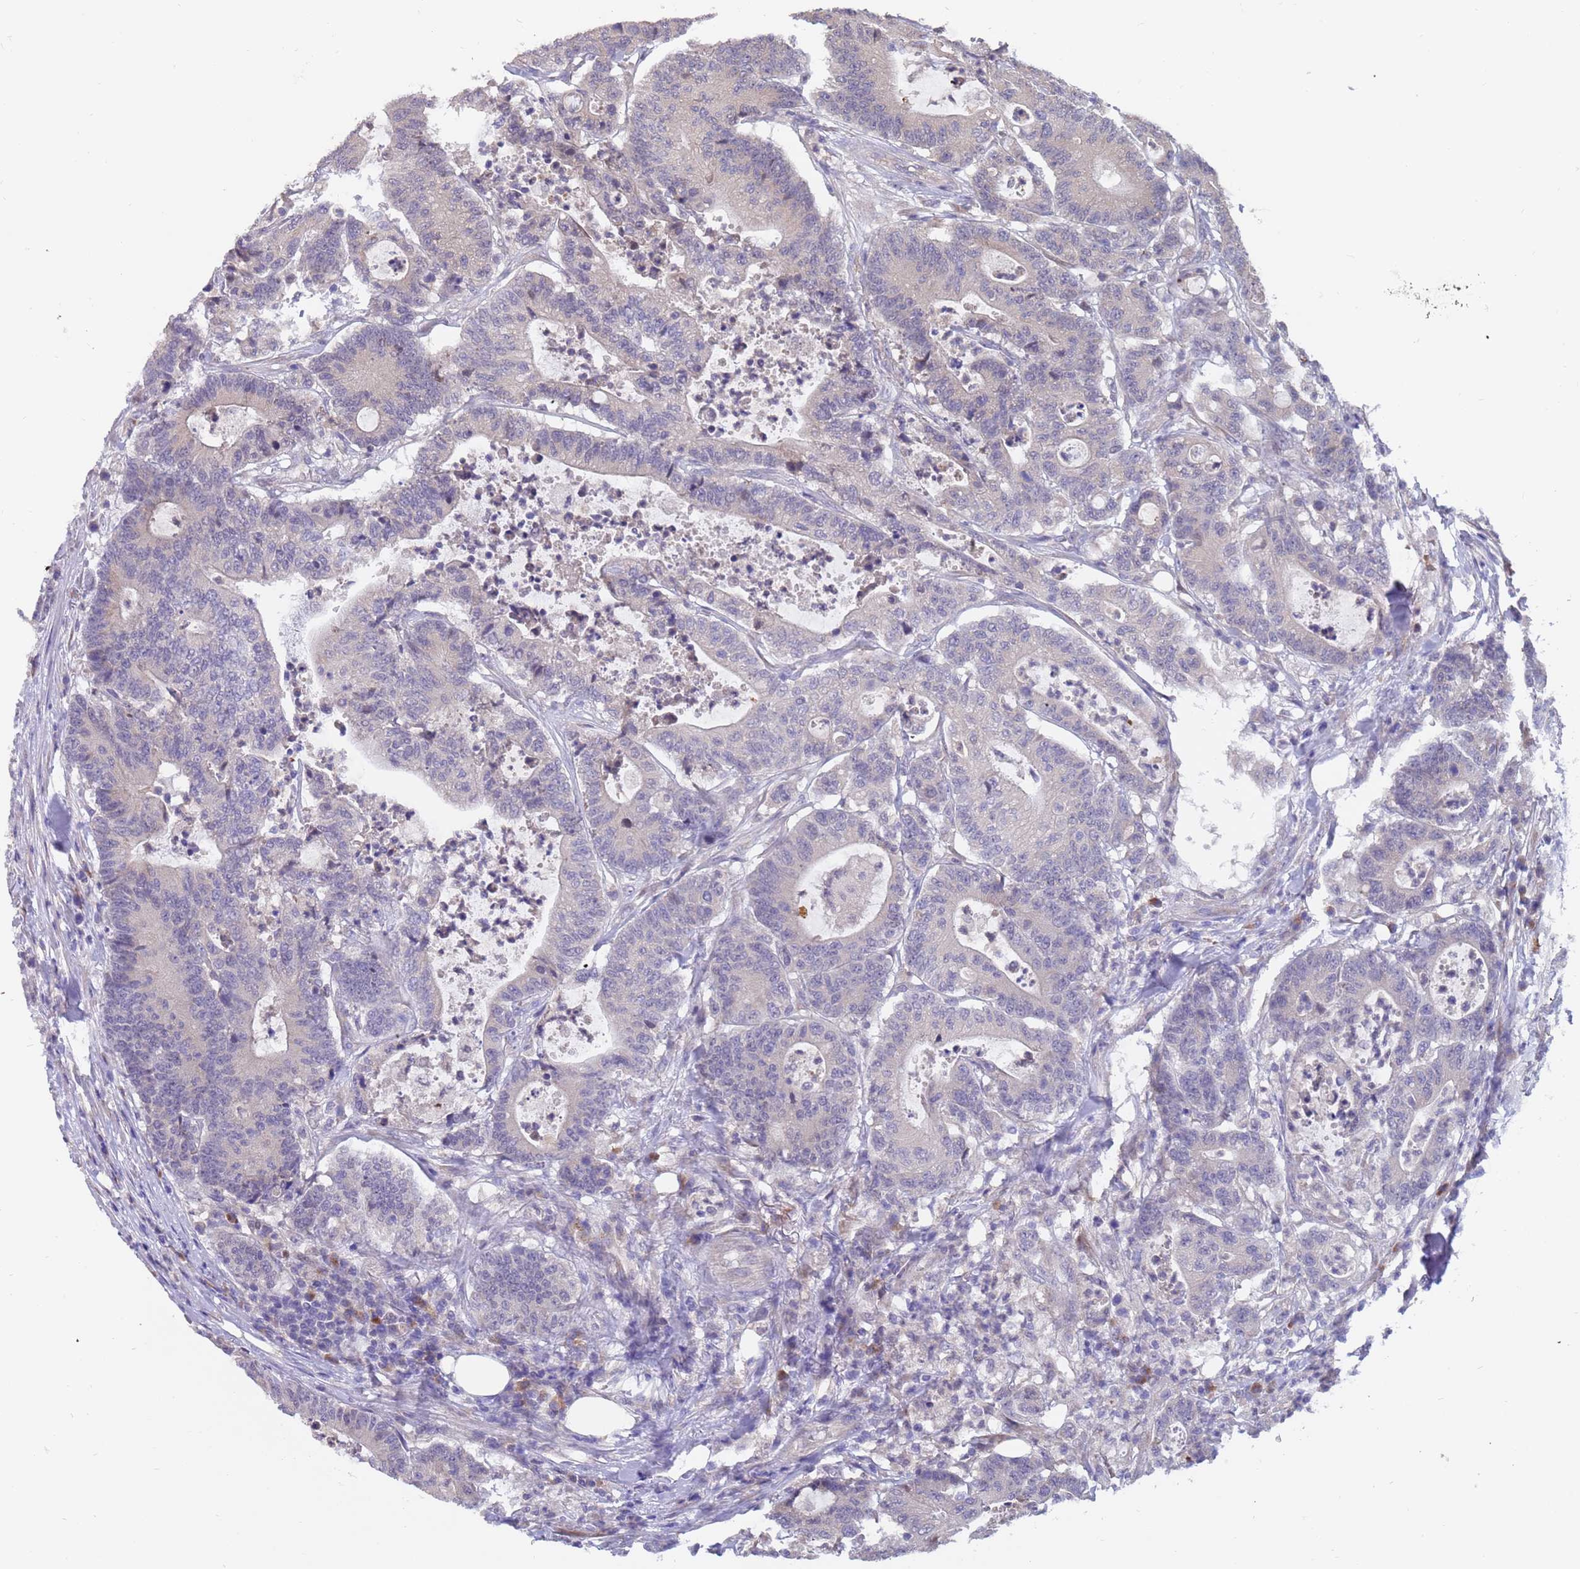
{"staining": {"intensity": "negative", "quantity": "none", "location": "none"}, "tissue": "colorectal cancer", "cell_type": "Tumor cells", "image_type": "cancer", "snomed": [{"axis": "morphology", "description": "Adenocarcinoma, NOS"}, {"axis": "topography", "description": "Colon"}], "caption": "High power microscopy photomicrograph of an immunohistochemistry micrograph of colorectal adenocarcinoma, revealing no significant staining in tumor cells.", "gene": "ZNF746", "patient": {"sex": "female", "age": 84}}